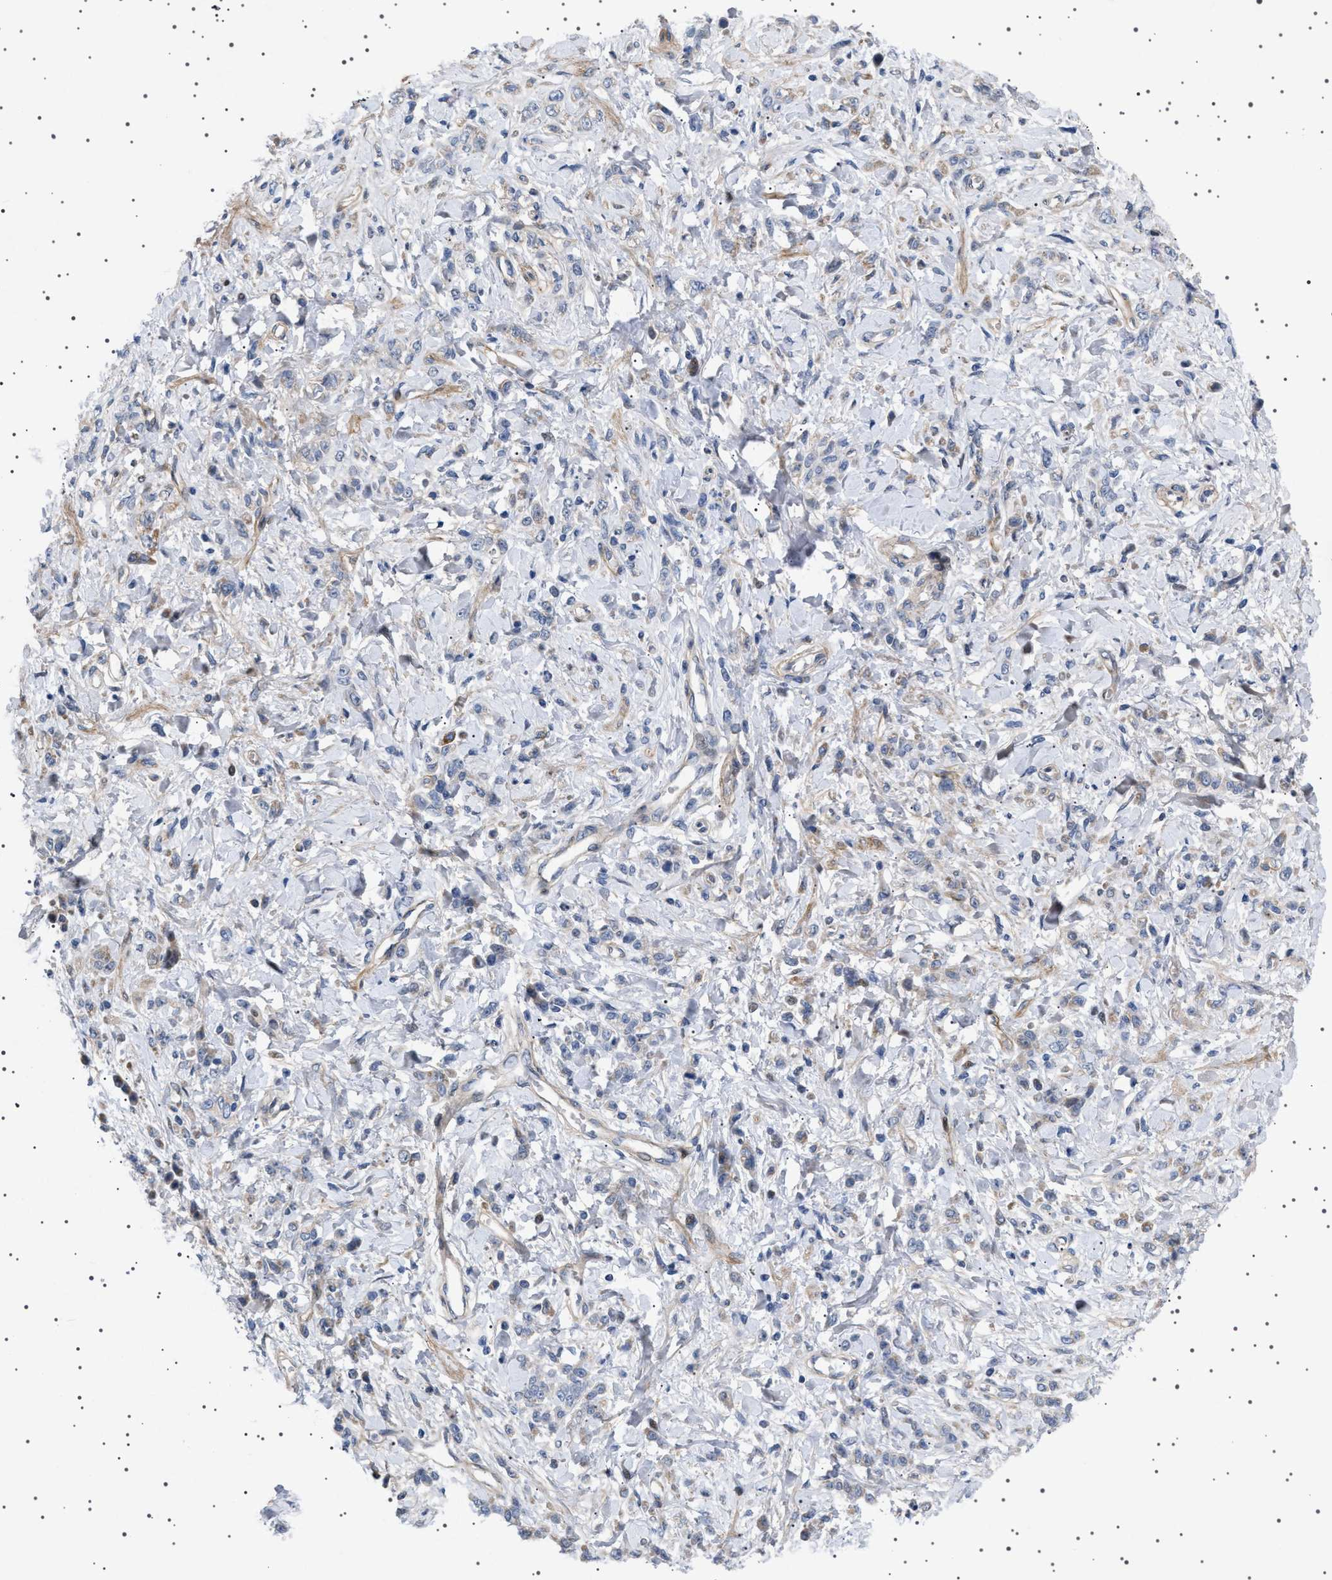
{"staining": {"intensity": "weak", "quantity": "<25%", "location": "cytoplasmic/membranous"}, "tissue": "stomach cancer", "cell_type": "Tumor cells", "image_type": "cancer", "snomed": [{"axis": "morphology", "description": "Normal tissue, NOS"}, {"axis": "morphology", "description": "Adenocarcinoma, NOS"}, {"axis": "topography", "description": "Stomach"}], "caption": "A photomicrograph of stomach adenocarcinoma stained for a protein exhibits no brown staining in tumor cells.", "gene": "HTR1A", "patient": {"sex": "male", "age": 82}}